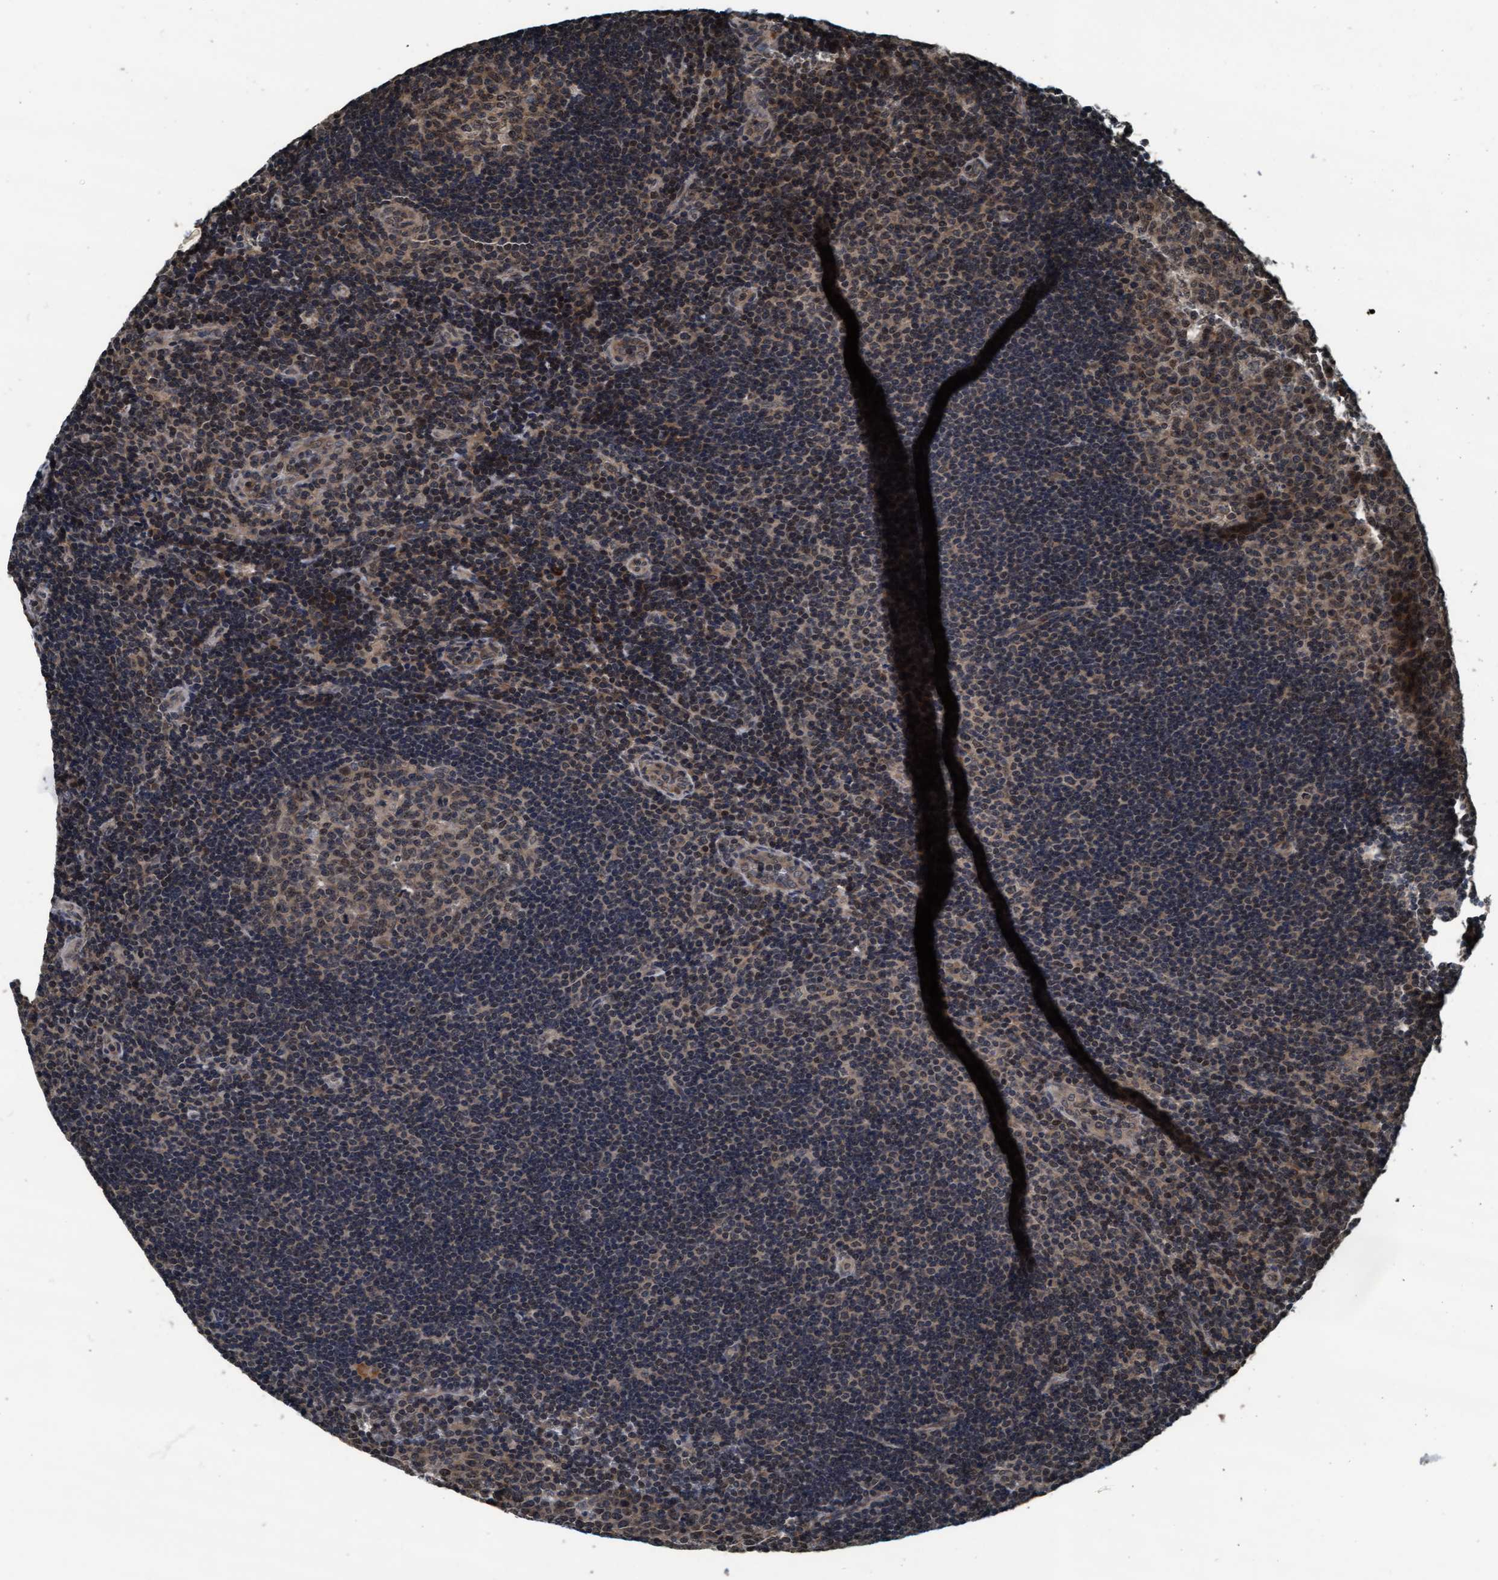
{"staining": {"intensity": "weak", "quantity": "25%-75%", "location": "cytoplasmic/membranous,nuclear"}, "tissue": "lymph node", "cell_type": "Germinal center cells", "image_type": "normal", "snomed": [{"axis": "morphology", "description": "Normal tissue, NOS"}, {"axis": "topography", "description": "Lymph node"}, {"axis": "topography", "description": "Salivary gland"}], "caption": "Normal lymph node displays weak cytoplasmic/membranous,nuclear positivity in about 25%-75% of germinal center cells, visualized by immunohistochemistry.", "gene": "WASF1", "patient": {"sex": "male", "age": 8}}